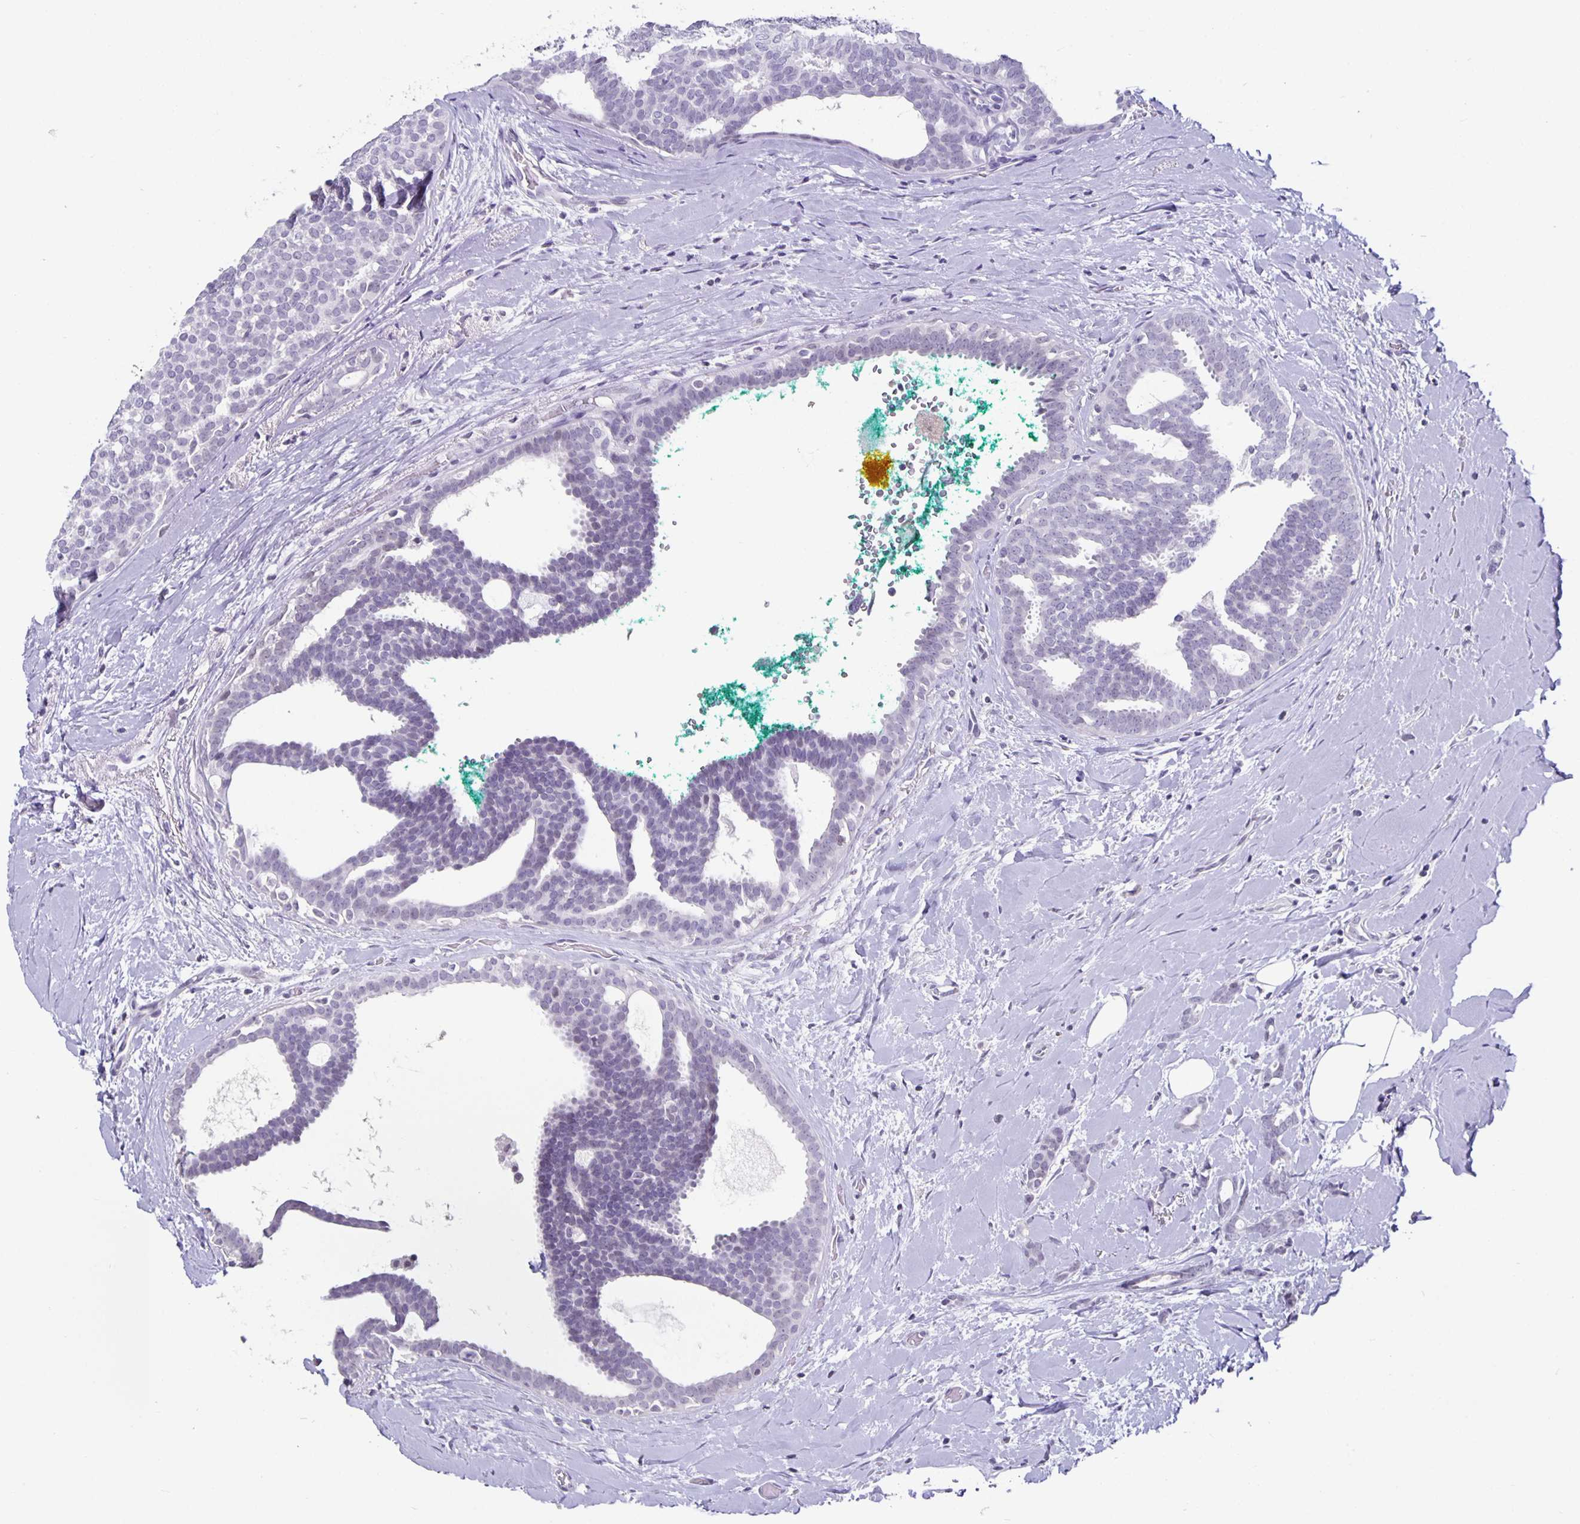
{"staining": {"intensity": "negative", "quantity": "none", "location": "none"}, "tissue": "breast cancer", "cell_type": "Tumor cells", "image_type": "cancer", "snomed": [{"axis": "morphology", "description": "Intraductal carcinoma, in situ"}, {"axis": "morphology", "description": "Duct carcinoma"}, {"axis": "morphology", "description": "Lobular carcinoma, in situ"}, {"axis": "topography", "description": "Breast"}], "caption": "The micrograph shows no staining of tumor cells in breast lobular carcinoma in situ.", "gene": "OLIG2", "patient": {"sex": "female", "age": 44}}